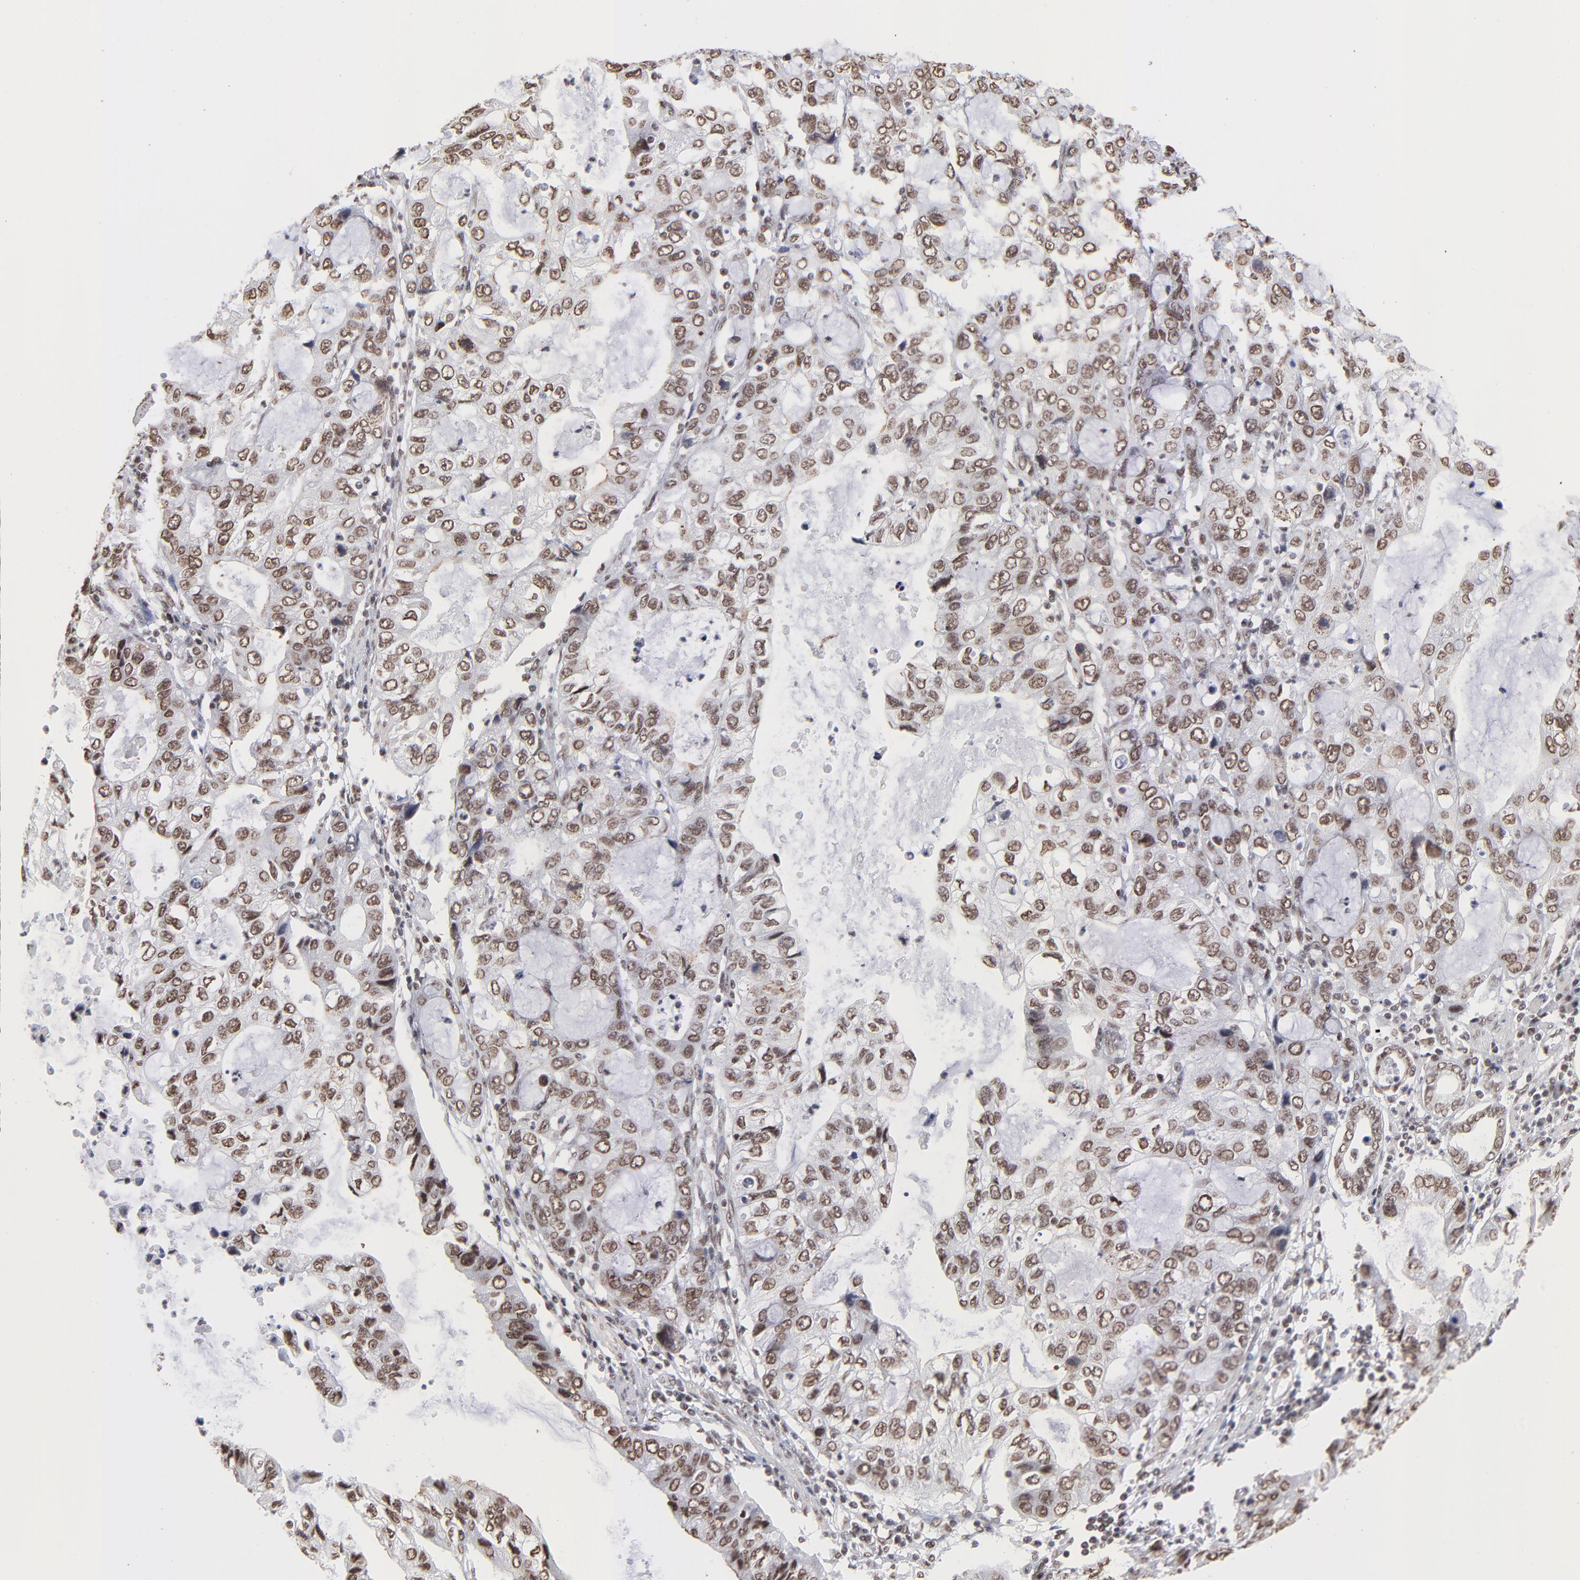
{"staining": {"intensity": "moderate", "quantity": ">75%", "location": "nuclear"}, "tissue": "stomach cancer", "cell_type": "Tumor cells", "image_type": "cancer", "snomed": [{"axis": "morphology", "description": "Adenocarcinoma, NOS"}, {"axis": "topography", "description": "Stomach, upper"}], "caption": "The image reveals staining of stomach cancer, revealing moderate nuclear protein staining (brown color) within tumor cells.", "gene": "ZNF3", "patient": {"sex": "female", "age": 52}}